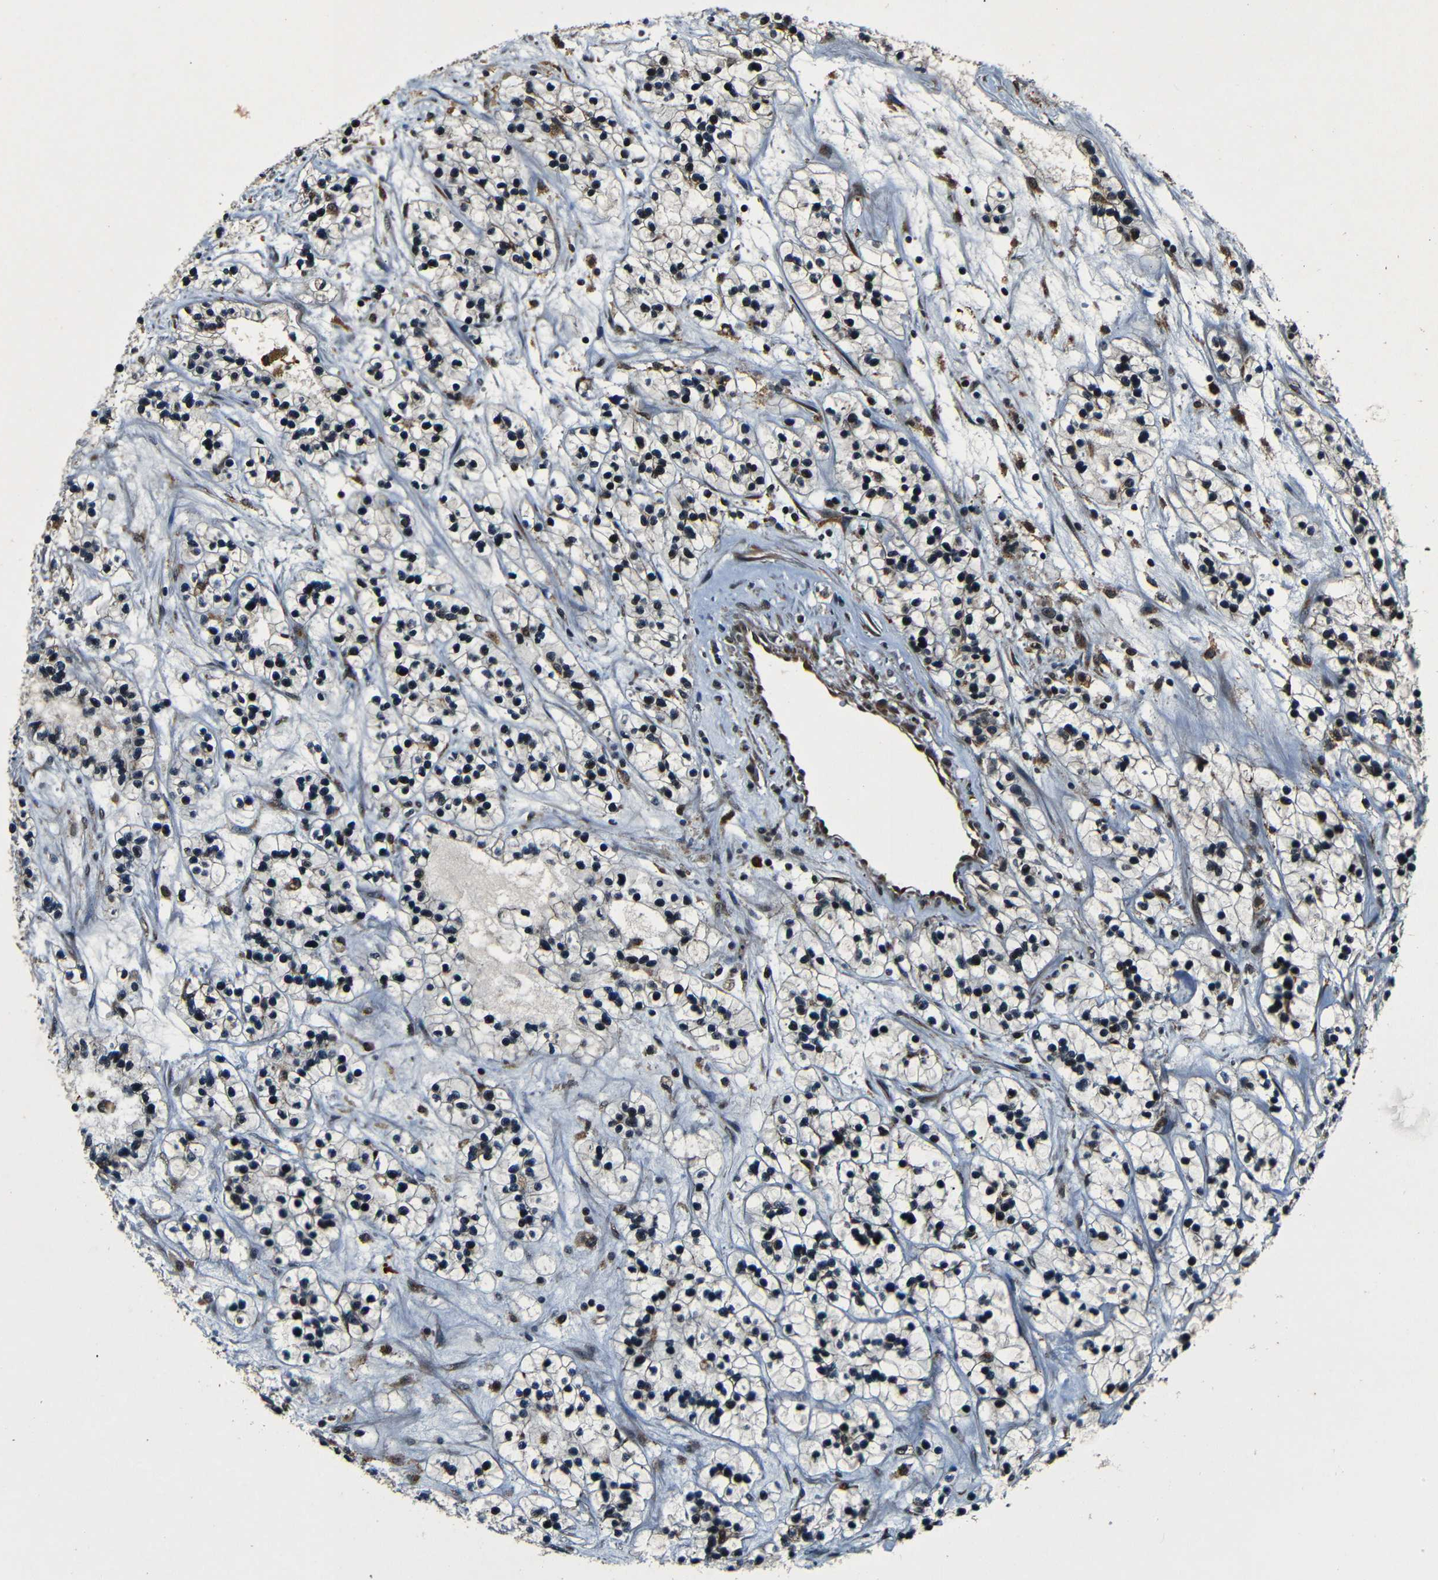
{"staining": {"intensity": "weak", "quantity": "<25%", "location": "cytoplasmic/membranous,nuclear"}, "tissue": "renal cancer", "cell_type": "Tumor cells", "image_type": "cancer", "snomed": [{"axis": "morphology", "description": "Adenocarcinoma, NOS"}, {"axis": "topography", "description": "Kidney"}], "caption": "Tumor cells show no significant staining in renal cancer. (Stains: DAB immunohistochemistry with hematoxylin counter stain, Microscopy: brightfield microscopy at high magnification).", "gene": "NCBP3", "patient": {"sex": "female", "age": 57}}